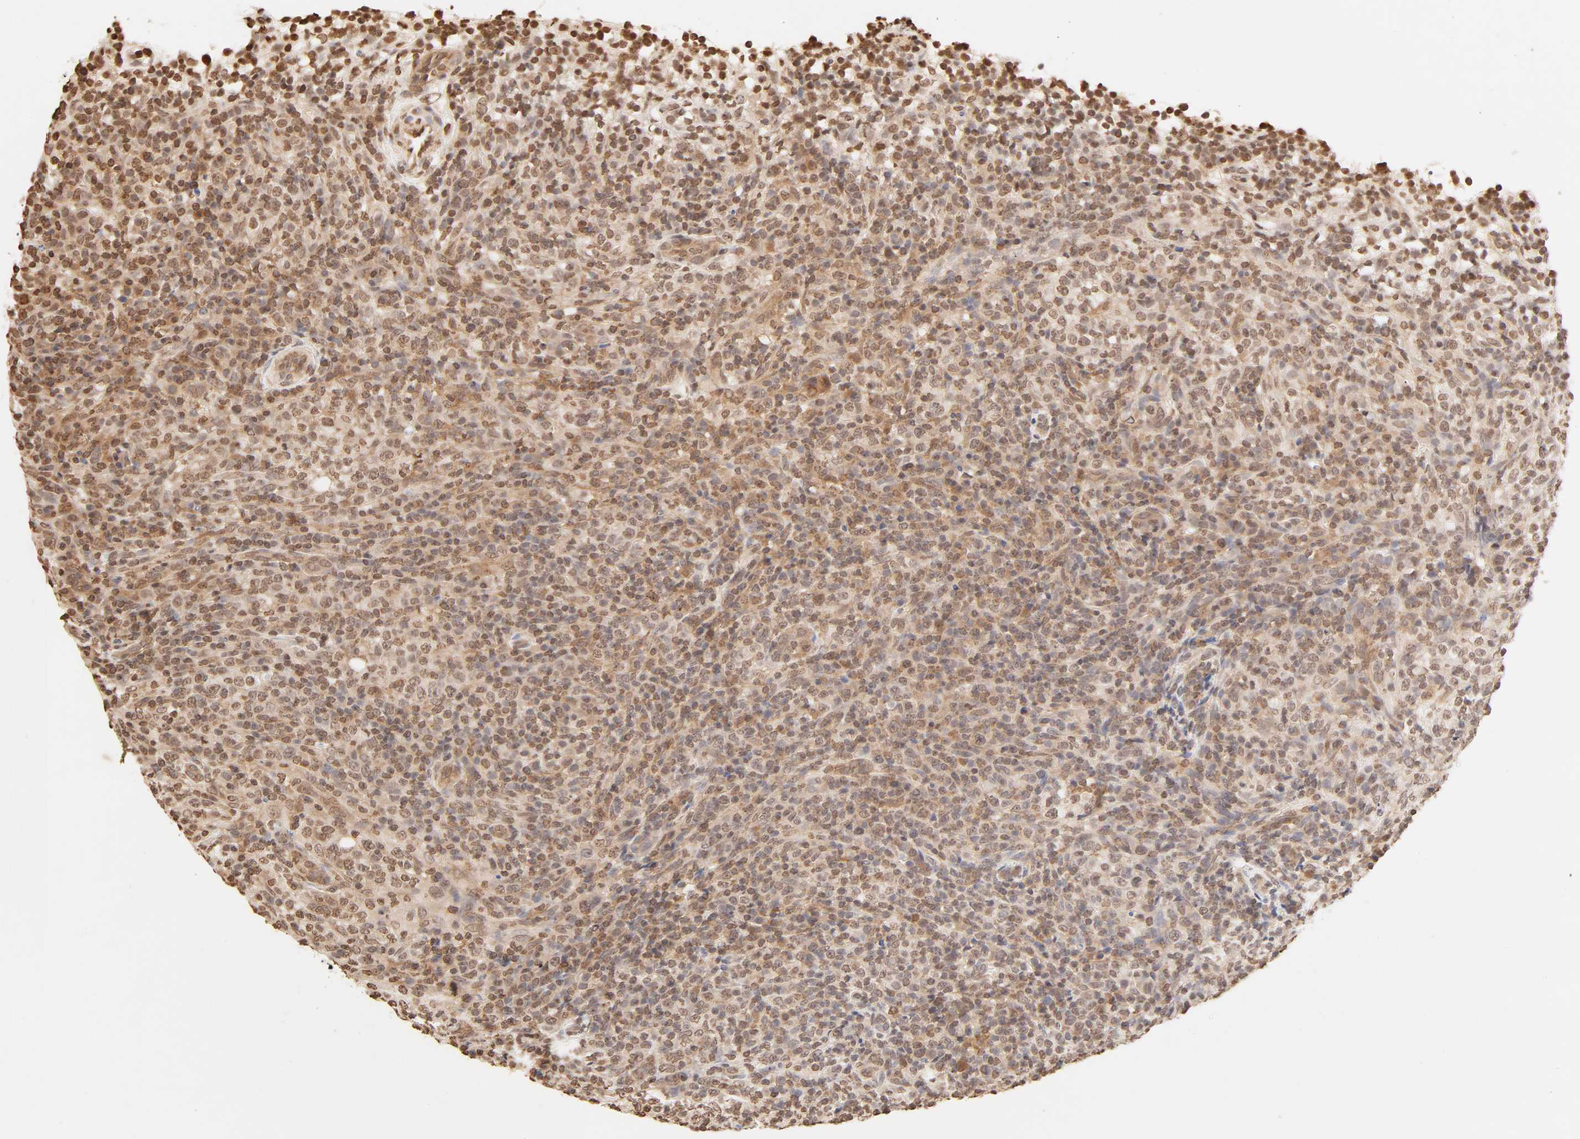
{"staining": {"intensity": "strong", "quantity": ">75%", "location": "cytoplasmic/membranous,nuclear"}, "tissue": "lymphoma", "cell_type": "Tumor cells", "image_type": "cancer", "snomed": [{"axis": "morphology", "description": "Malignant lymphoma, non-Hodgkin's type, High grade"}, {"axis": "topography", "description": "Lymph node"}], "caption": "Strong cytoplasmic/membranous and nuclear positivity is seen in about >75% of tumor cells in lymphoma. The protein of interest is stained brown, and the nuclei are stained in blue (DAB IHC with brightfield microscopy, high magnification).", "gene": "TBL1X", "patient": {"sex": "female", "age": 76}}